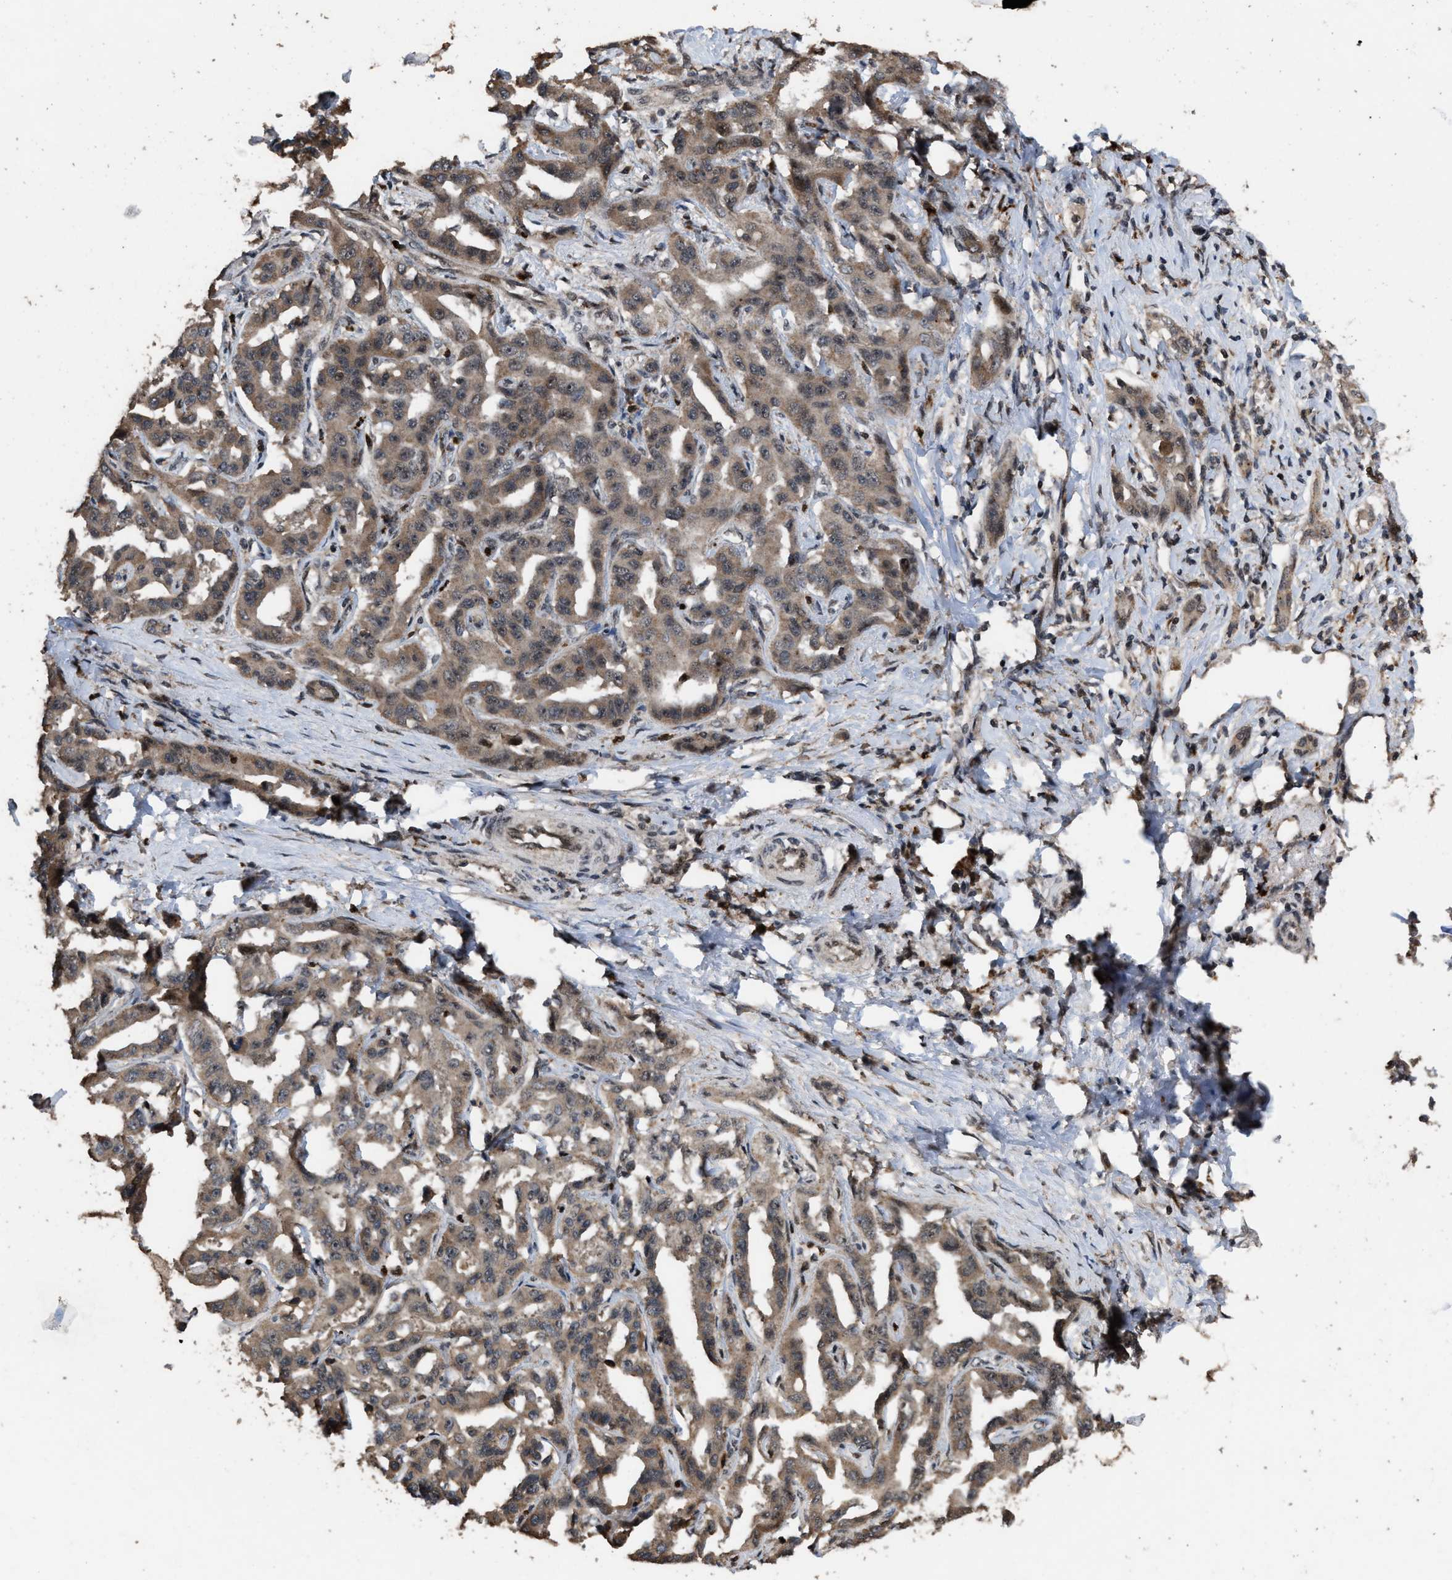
{"staining": {"intensity": "weak", "quantity": ">75%", "location": "cytoplasmic/membranous"}, "tissue": "liver cancer", "cell_type": "Tumor cells", "image_type": "cancer", "snomed": [{"axis": "morphology", "description": "Cholangiocarcinoma"}, {"axis": "topography", "description": "Liver"}], "caption": "Weak cytoplasmic/membranous protein expression is appreciated in approximately >75% of tumor cells in liver cancer (cholangiocarcinoma).", "gene": "HAUS6", "patient": {"sex": "male", "age": 59}}